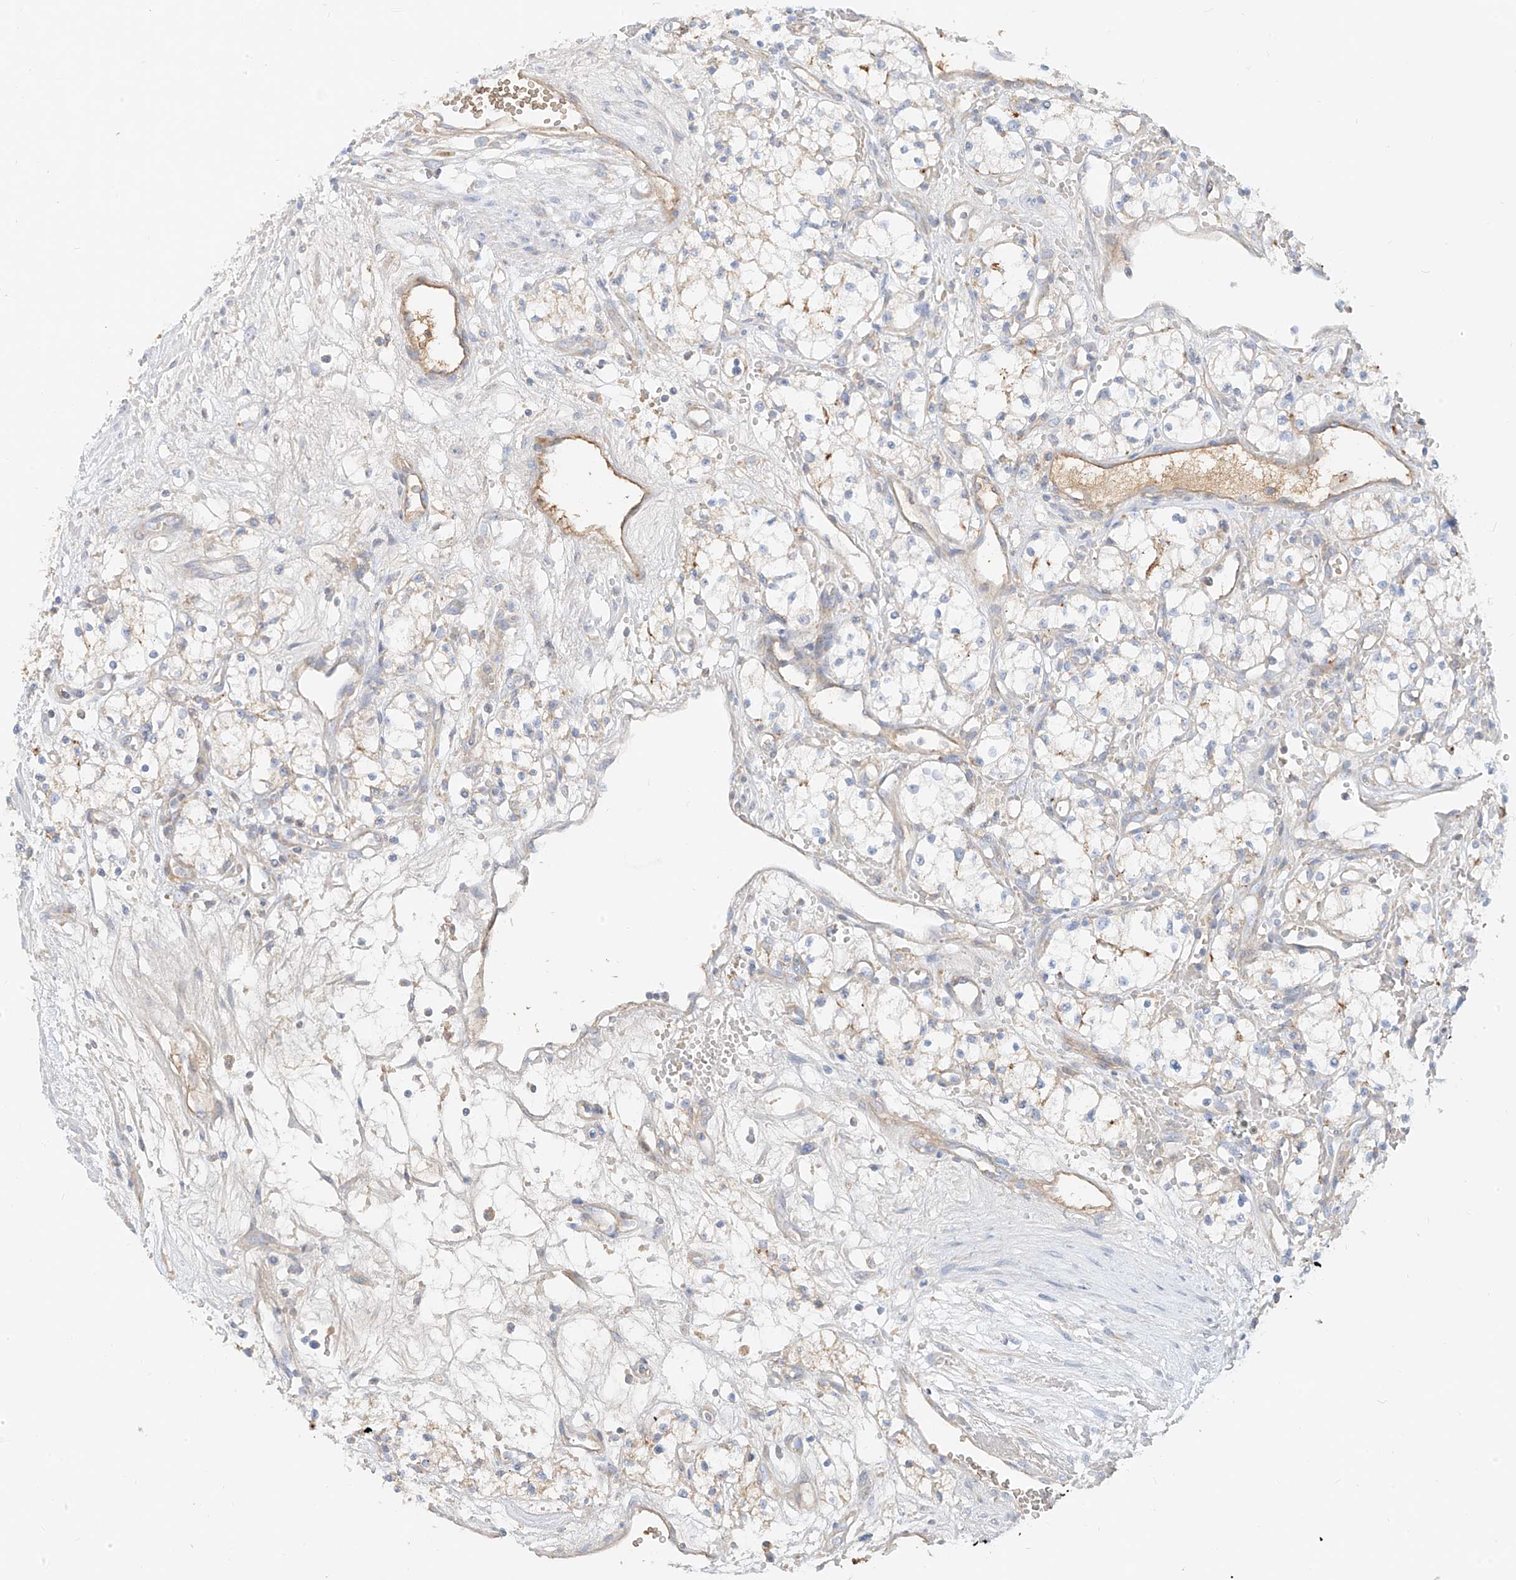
{"staining": {"intensity": "negative", "quantity": "none", "location": "none"}, "tissue": "renal cancer", "cell_type": "Tumor cells", "image_type": "cancer", "snomed": [{"axis": "morphology", "description": "Adenocarcinoma, NOS"}, {"axis": "topography", "description": "Kidney"}], "caption": "A high-resolution image shows IHC staining of renal cancer (adenocarcinoma), which reveals no significant staining in tumor cells. Nuclei are stained in blue.", "gene": "OCSTAMP", "patient": {"sex": "male", "age": 59}}